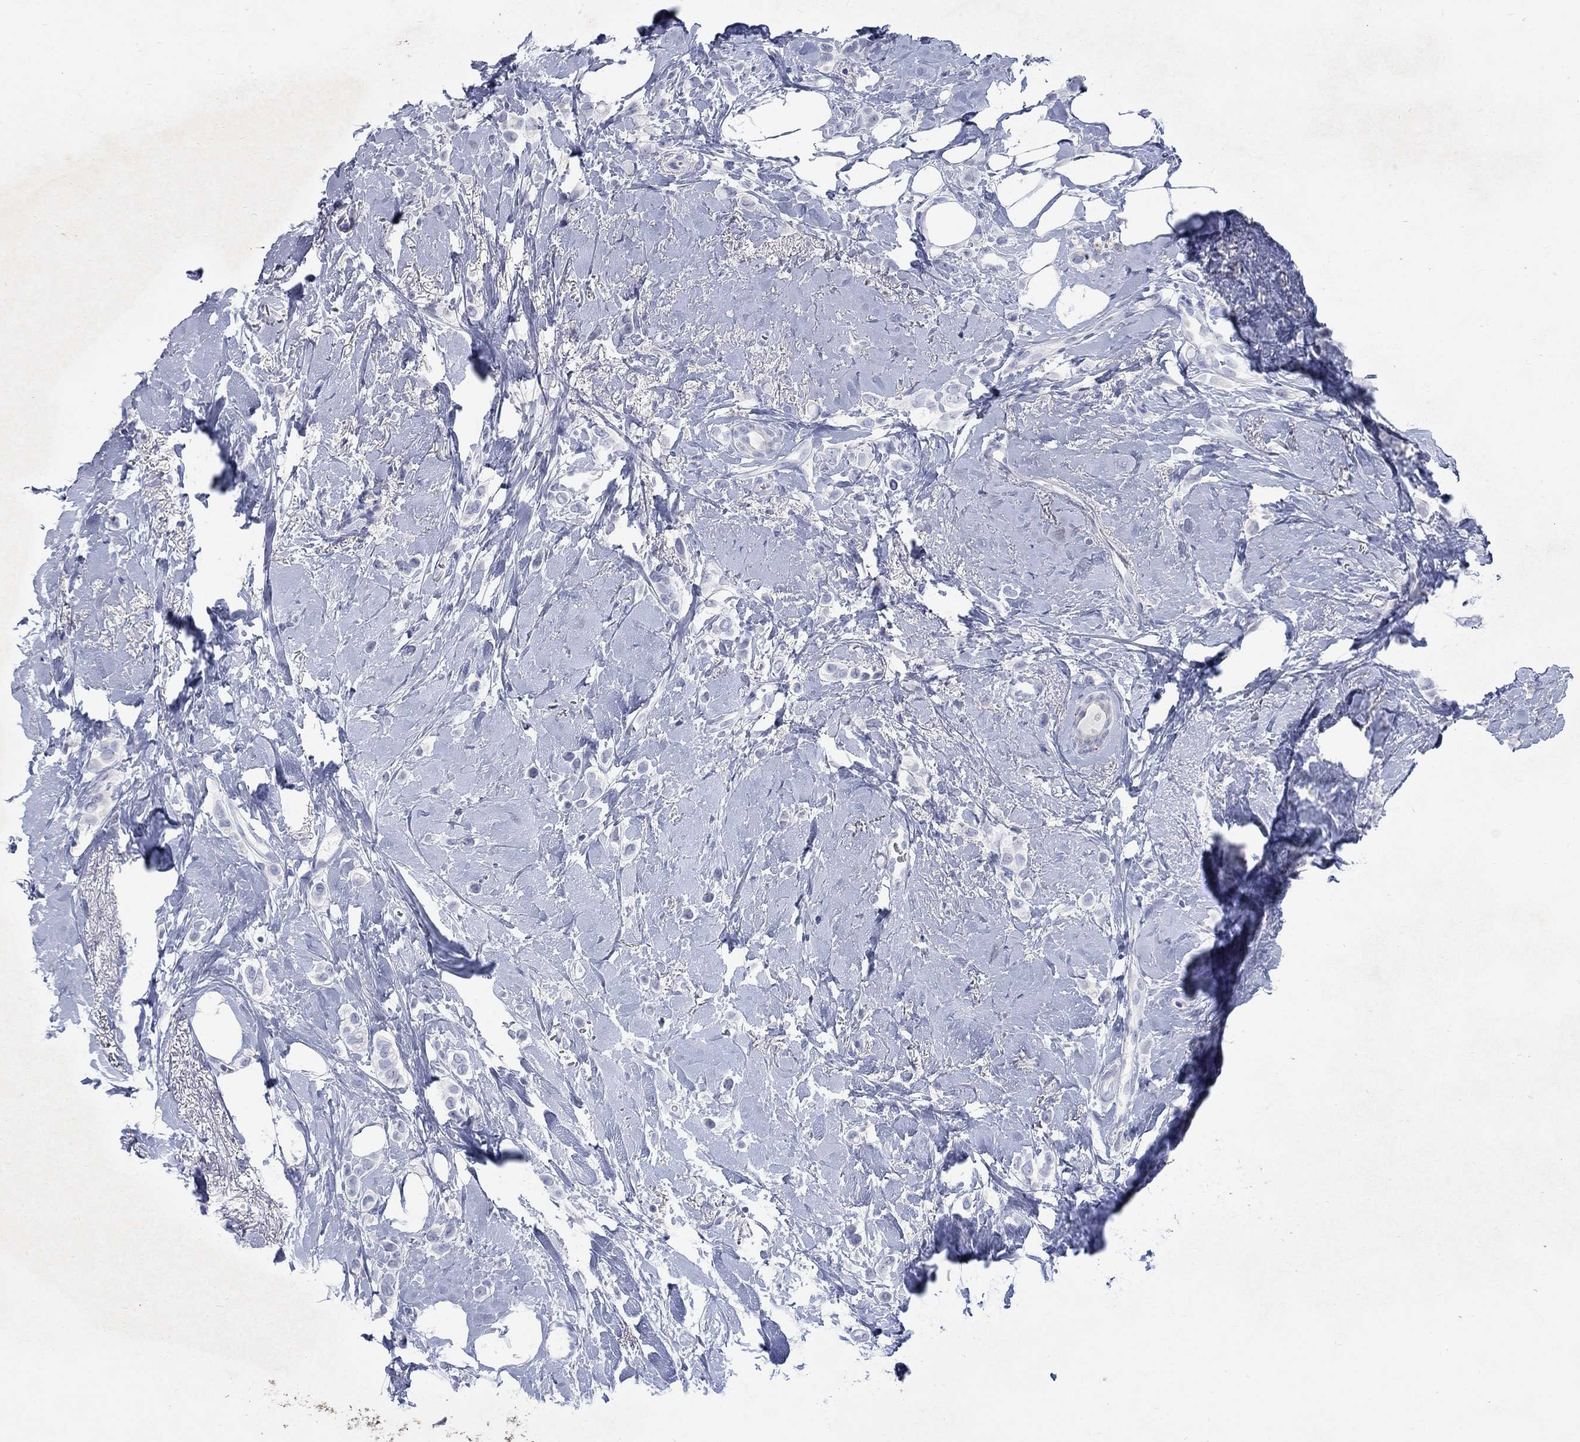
{"staining": {"intensity": "negative", "quantity": "none", "location": "none"}, "tissue": "breast cancer", "cell_type": "Tumor cells", "image_type": "cancer", "snomed": [{"axis": "morphology", "description": "Lobular carcinoma"}, {"axis": "topography", "description": "Breast"}], "caption": "Histopathology image shows no protein expression in tumor cells of lobular carcinoma (breast) tissue.", "gene": "RFTN2", "patient": {"sex": "female", "age": 66}}